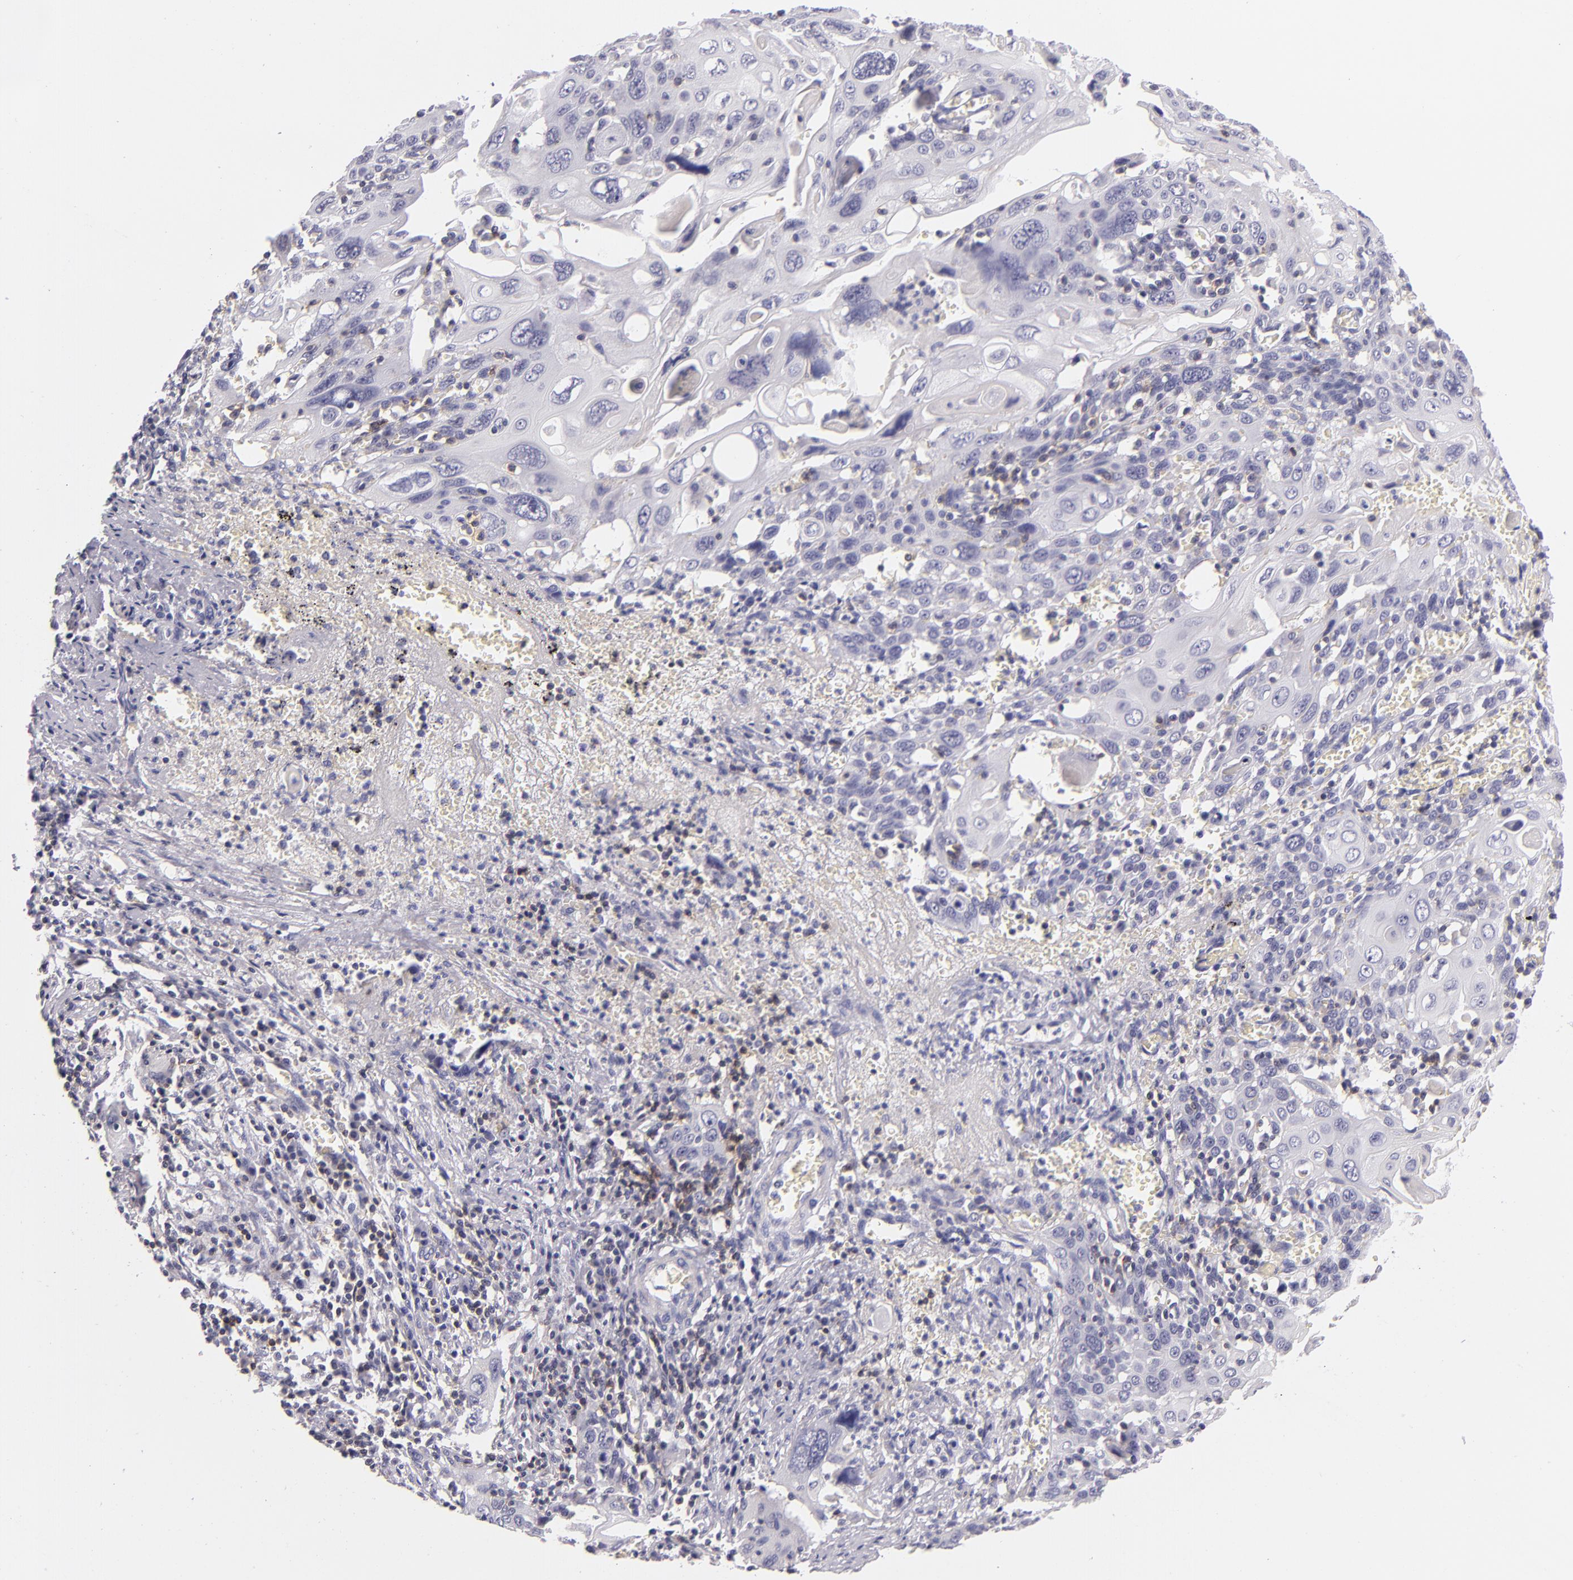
{"staining": {"intensity": "negative", "quantity": "none", "location": "none"}, "tissue": "cervical cancer", "cell_type": "Tumor cells", "image_type": "cancer", "snomed": [{"axis": "morphology", "description": "Squamous cell carcinoma, NOS"}, {"axis": "topography", "description": "Cervix"}], "caption": "The photomicrograph exhibits no significant expression in tumor cells of cervical cancer (squamous cell carcinoma).", "gene": "CD48", "patient": {"sex": "female", "age": 54}}